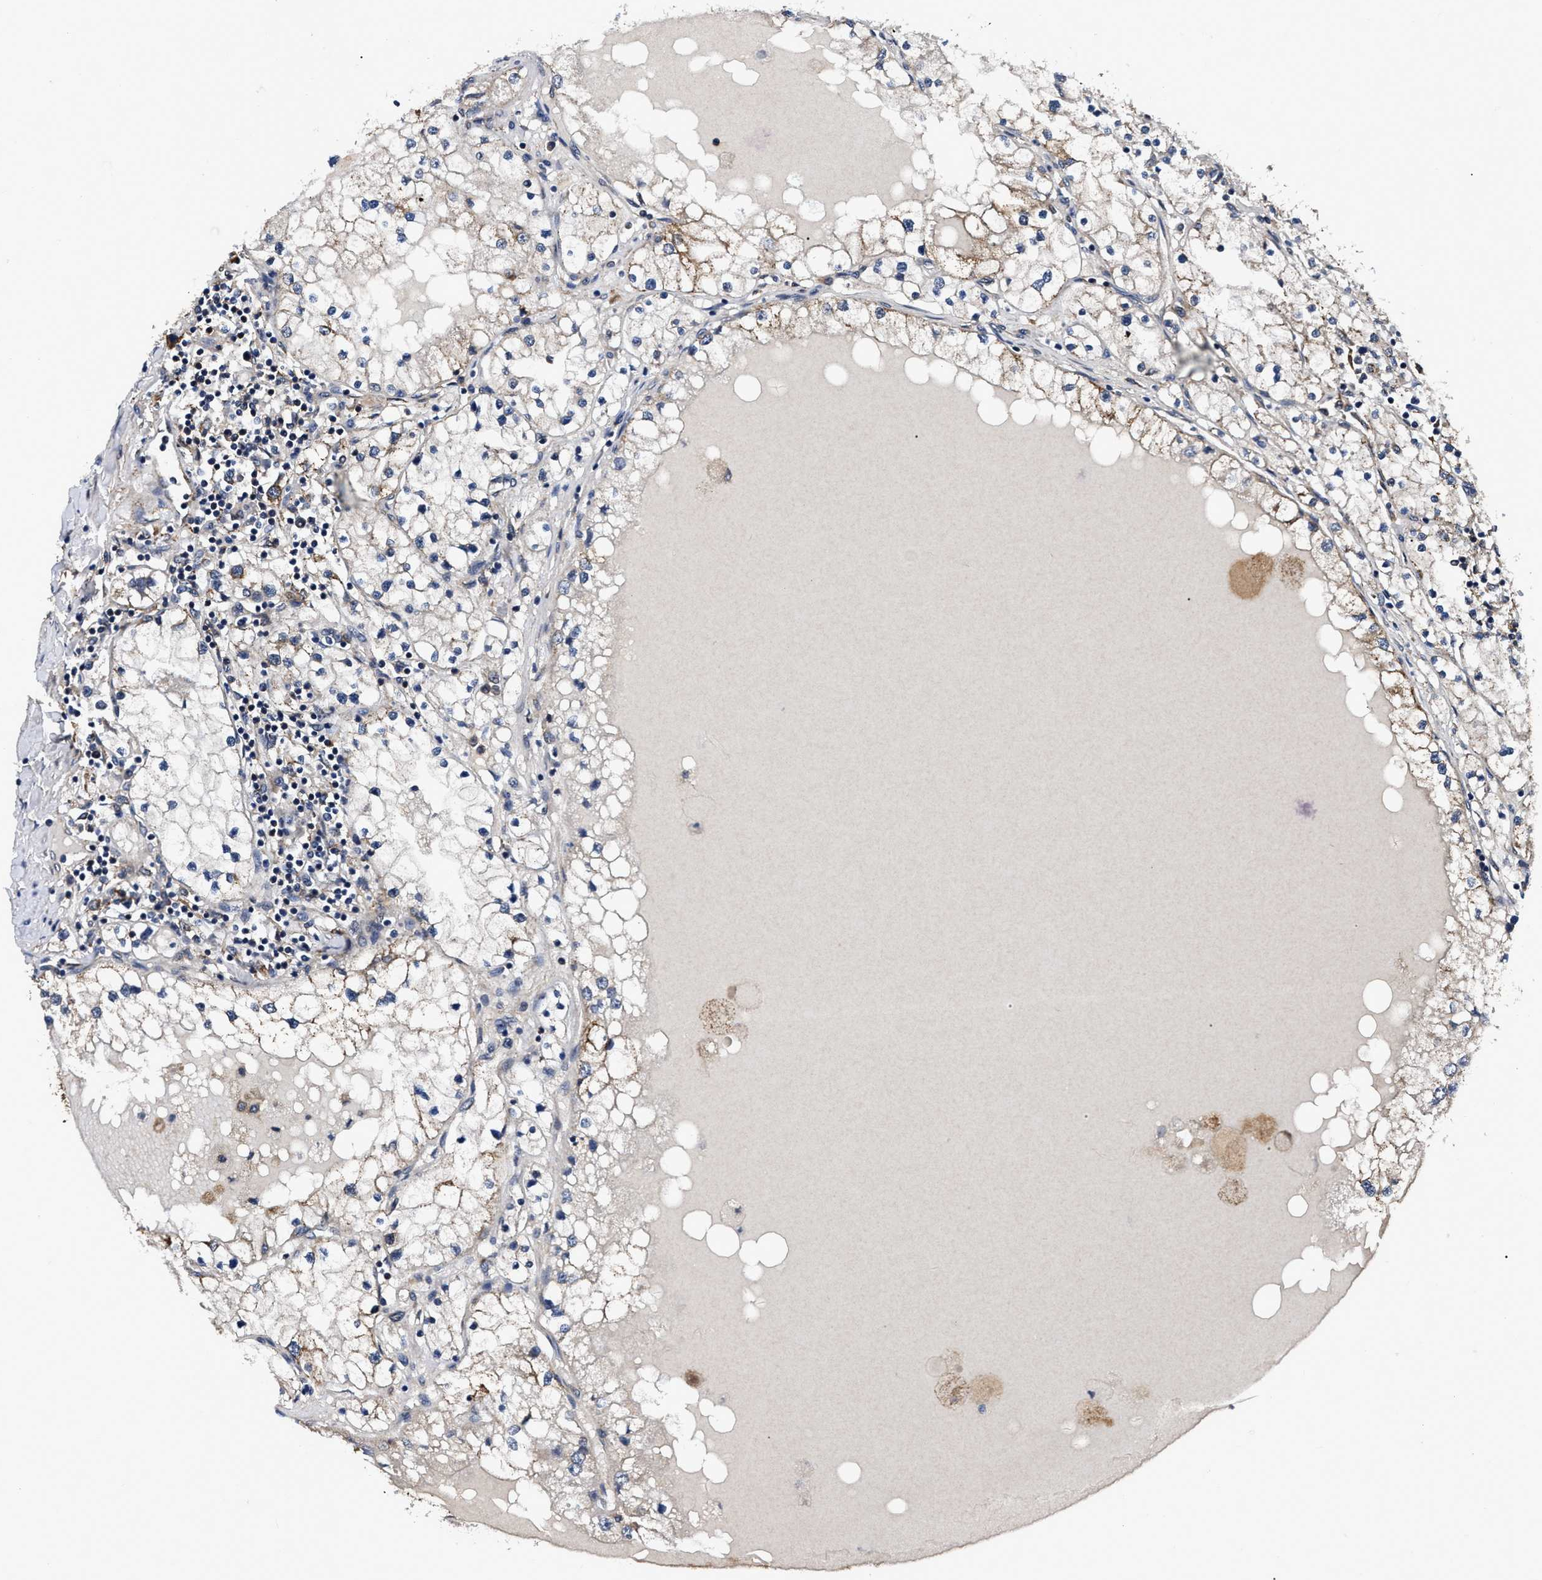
{"staining": {"intensity": "weak", "quantity": "25%-75%", "location": "cytoplasmic/membranous"}, "tissue": "renal cancer", "cell_type": "Tumor cells", "image_type": "cancer", "snomed": [{"axis": "morphology", "description": "Adenocarcinoma, NOS"}, {"axis": "topography", "description": "Kidney"}], "caption": "High-power microscopy captured an IHC micrograph of renal adenocarcinoma, revealing weak cytoplasmic/membranous staining in about 25%-75% of tumor cells.", "gene": "GET4", "patient": {"sex": "male", "age": 68}}